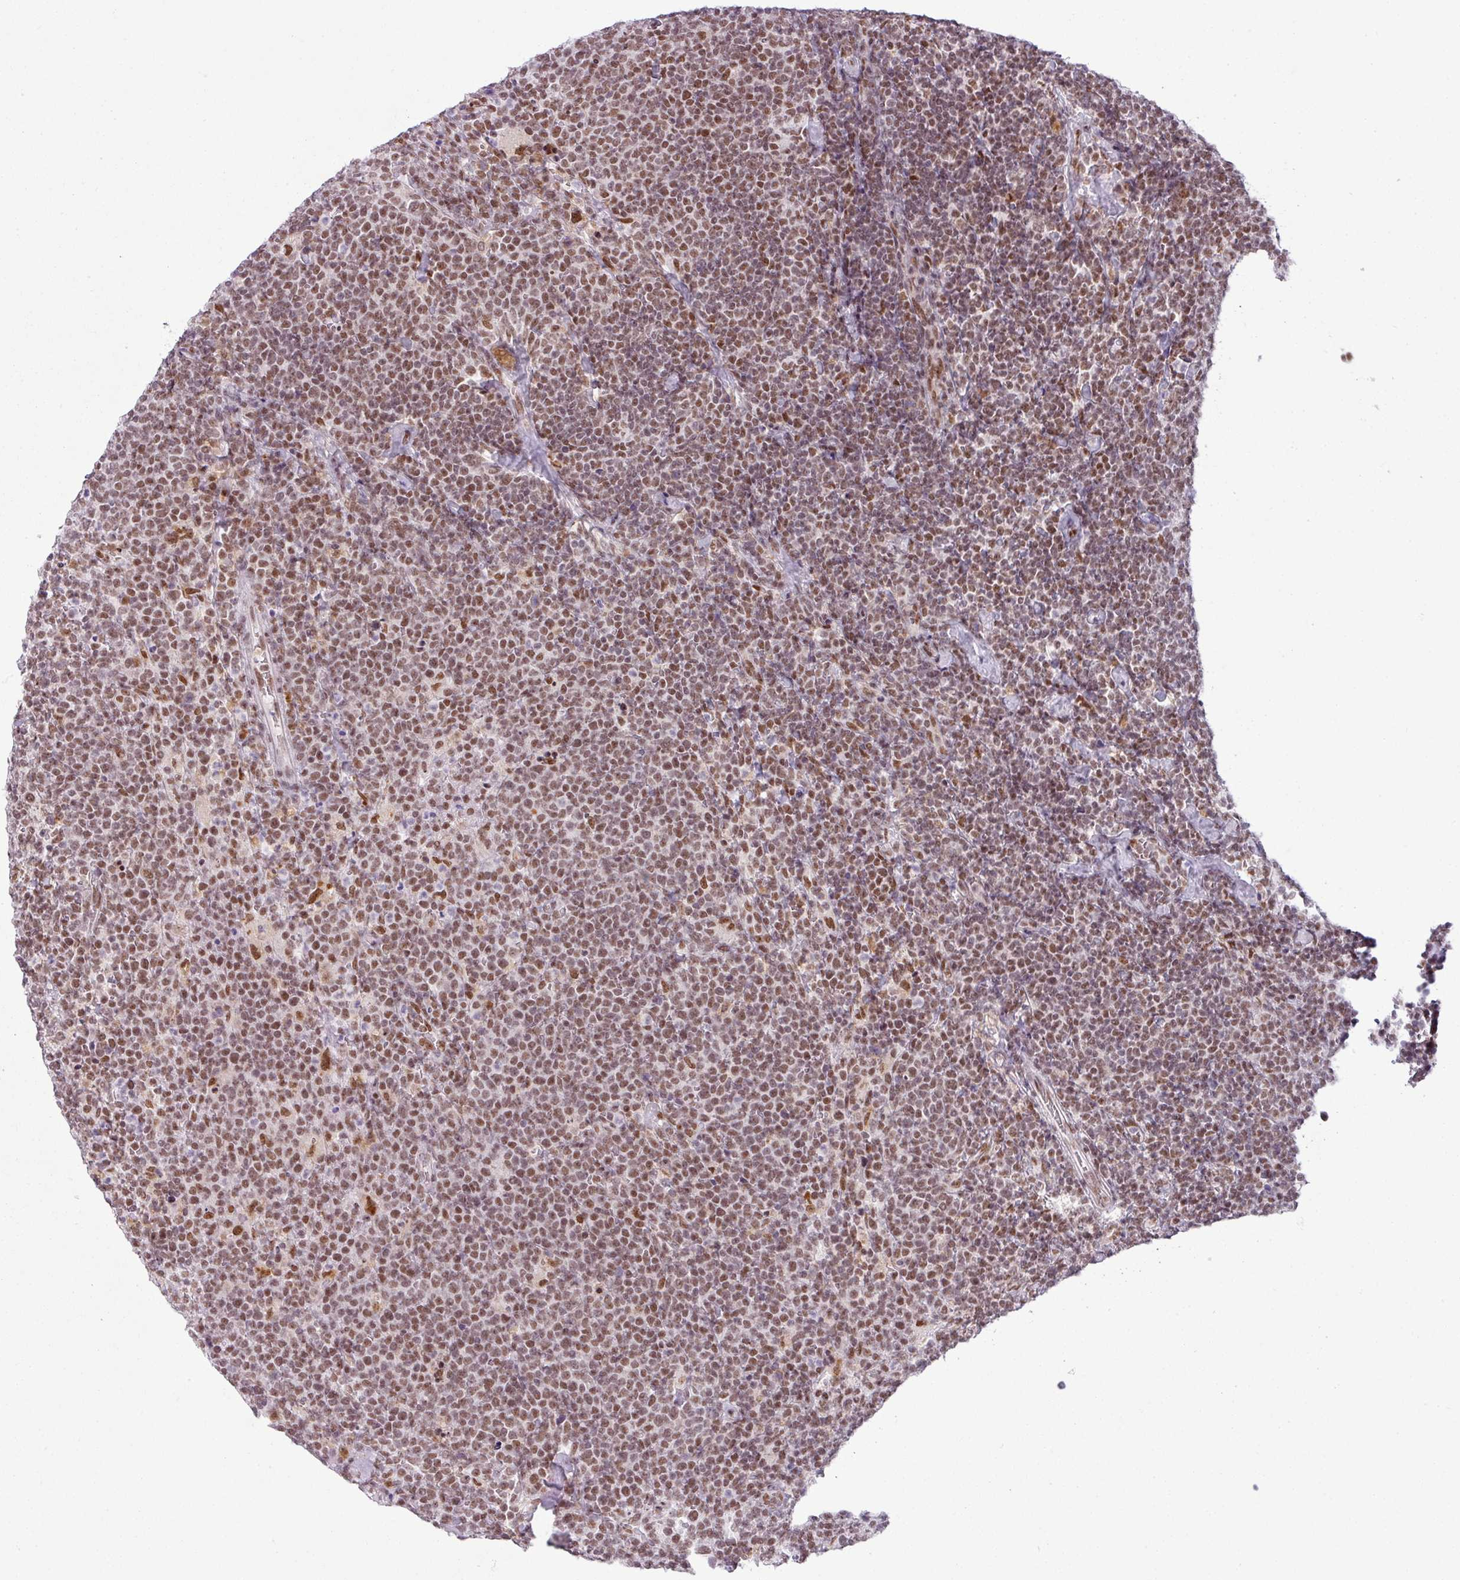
{"staining": {"intensity": "moderate", "quantity": ">75%", "location": "nuclear"}, "tissue": "lymphoma", "cell_type": "Tumor cells", "image_type": "cancer", "snomed": [{"axis": "morphology", "description": "Malignant lymphoma, non-Hodgkin's type, High grade"}, {"axis": "topography", "description": "Lymph node"}], "caption": "IHC of malignant lymphoma, non-Hodgkin's type (high-grade) reveals medium levels of moderate nuclear expression in about >75% of tumor cells. Immunohistochemistry (ihc) stains the protein in brown and the nuclei are stained blue.", "gene": "ARL6IP4", "patient": {"sex": "male", "age": 61}}